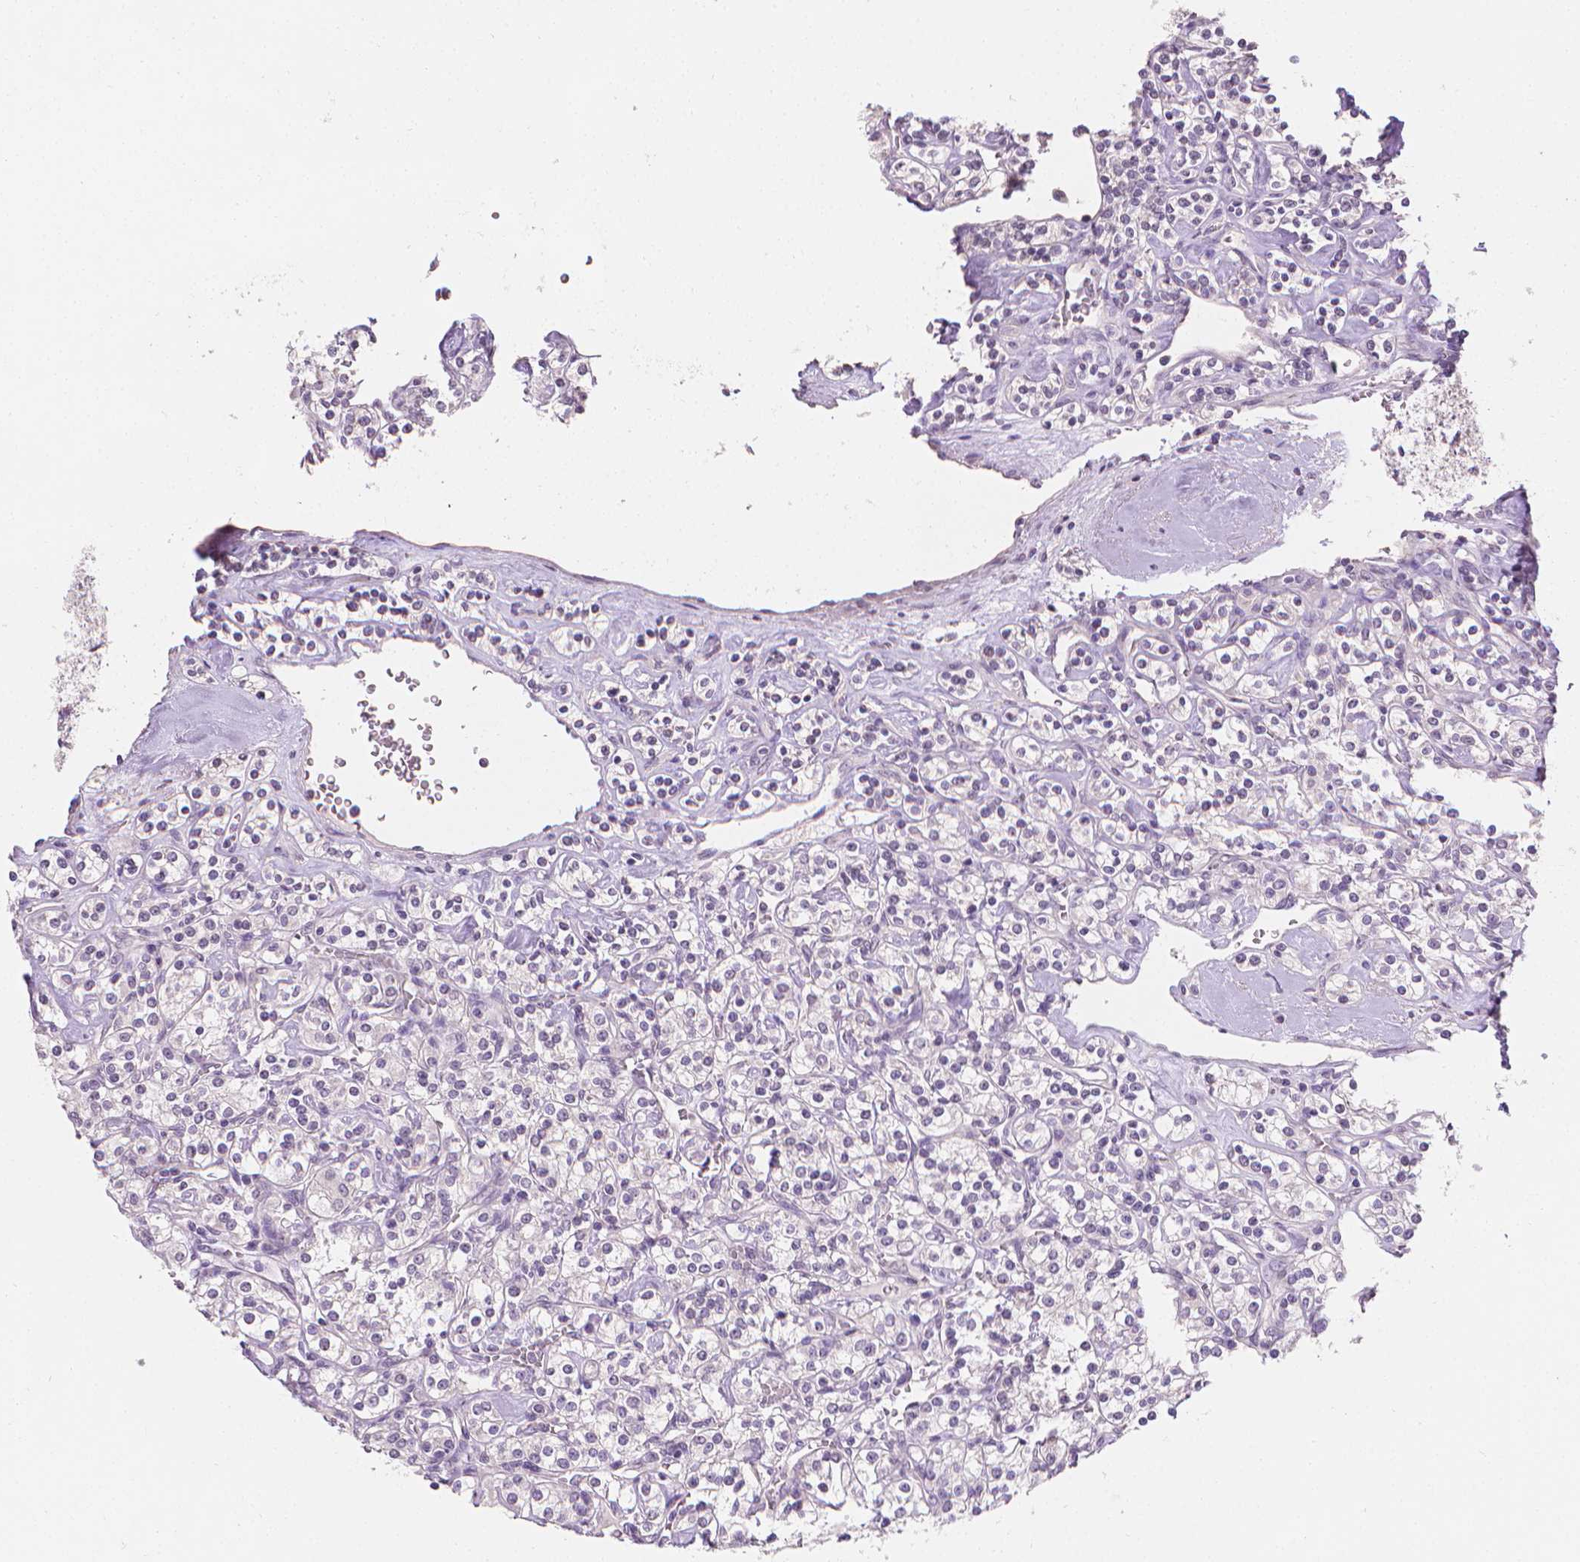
{"staining": {"intensity": "negative", "quantity": "none", "location": "none"}, "tissue": "renal cancer", "cell_type": "Tumor cells", "image_type": "cancer", "snomed": [{"axis": "morphology", "description": "Adenocarcinoma, NOS"}, {"axis": "topography", "description": "Kidney"}], "caption": "This micrograph is of adenocarcinoma (renal) stained with IHC to label a protein in brown with the nuclei are counter-stained blue. There is no positivity in tumor cells. The staining is performed using DAB (3,3'-diaminobenzidine) brown chromogen with nuclei counter-stained in using hematoxylin.", "gene": "FASN", "patient": {"sex": "male", "age": 77}}